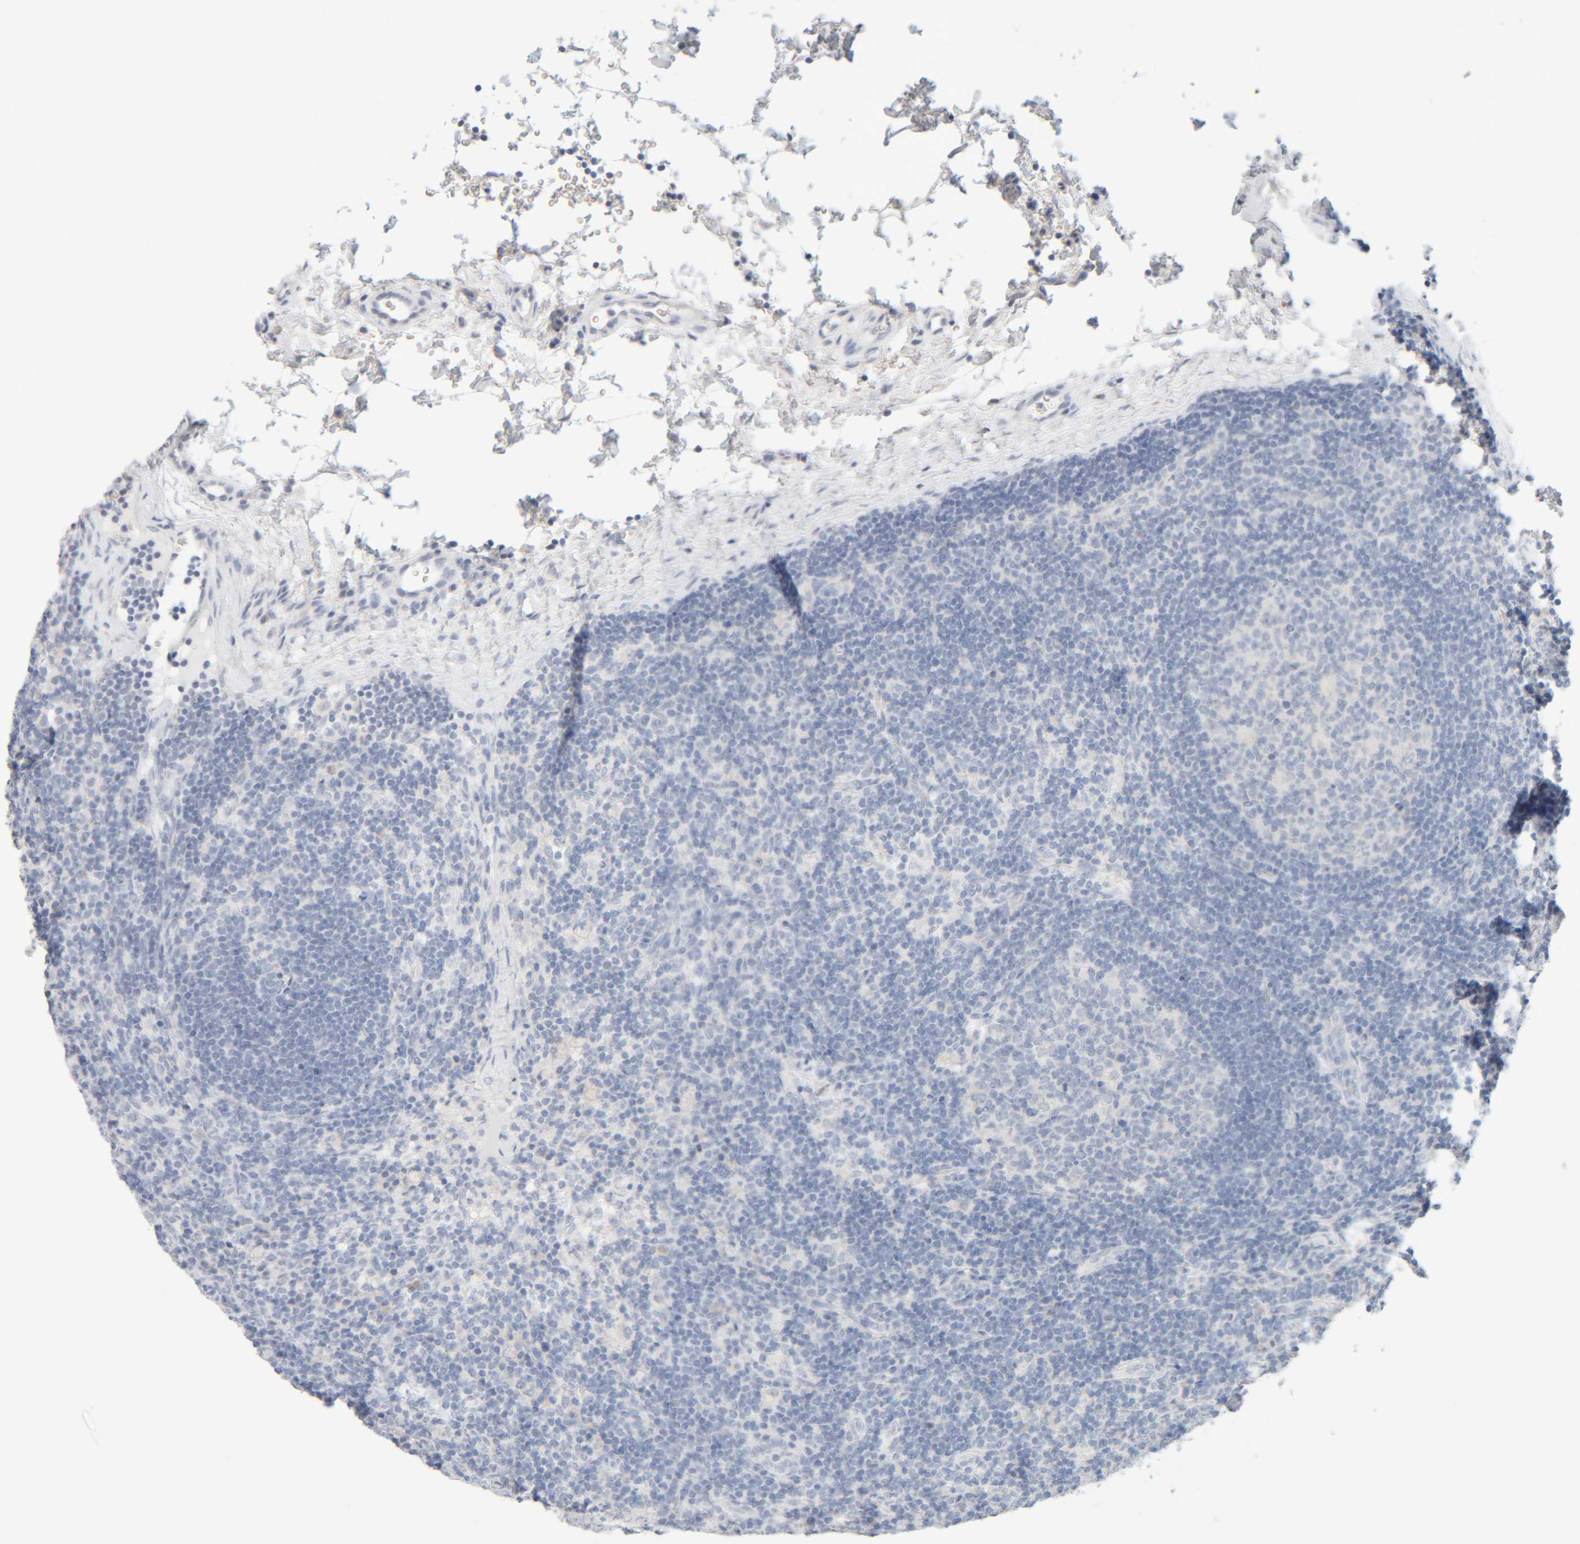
{"staining": {"intensity": "negative", "quantity": "none", "location": "none"}, "tissue": "lymph node", "cell_type": "Germinal center cells", "image_type": "normal", "snomed": [{"axis": "morphology", "description": "Normal tissue, NOS"}, {"axis": "topography", "description": "Lymph node"}], "caption": "This is a histopathology image of IHC staining of unremarkable lymph node, which shows no positivity in germinal center cells.", "gene": "RIDA", "patient": {"sex": "female", "age": 22}}